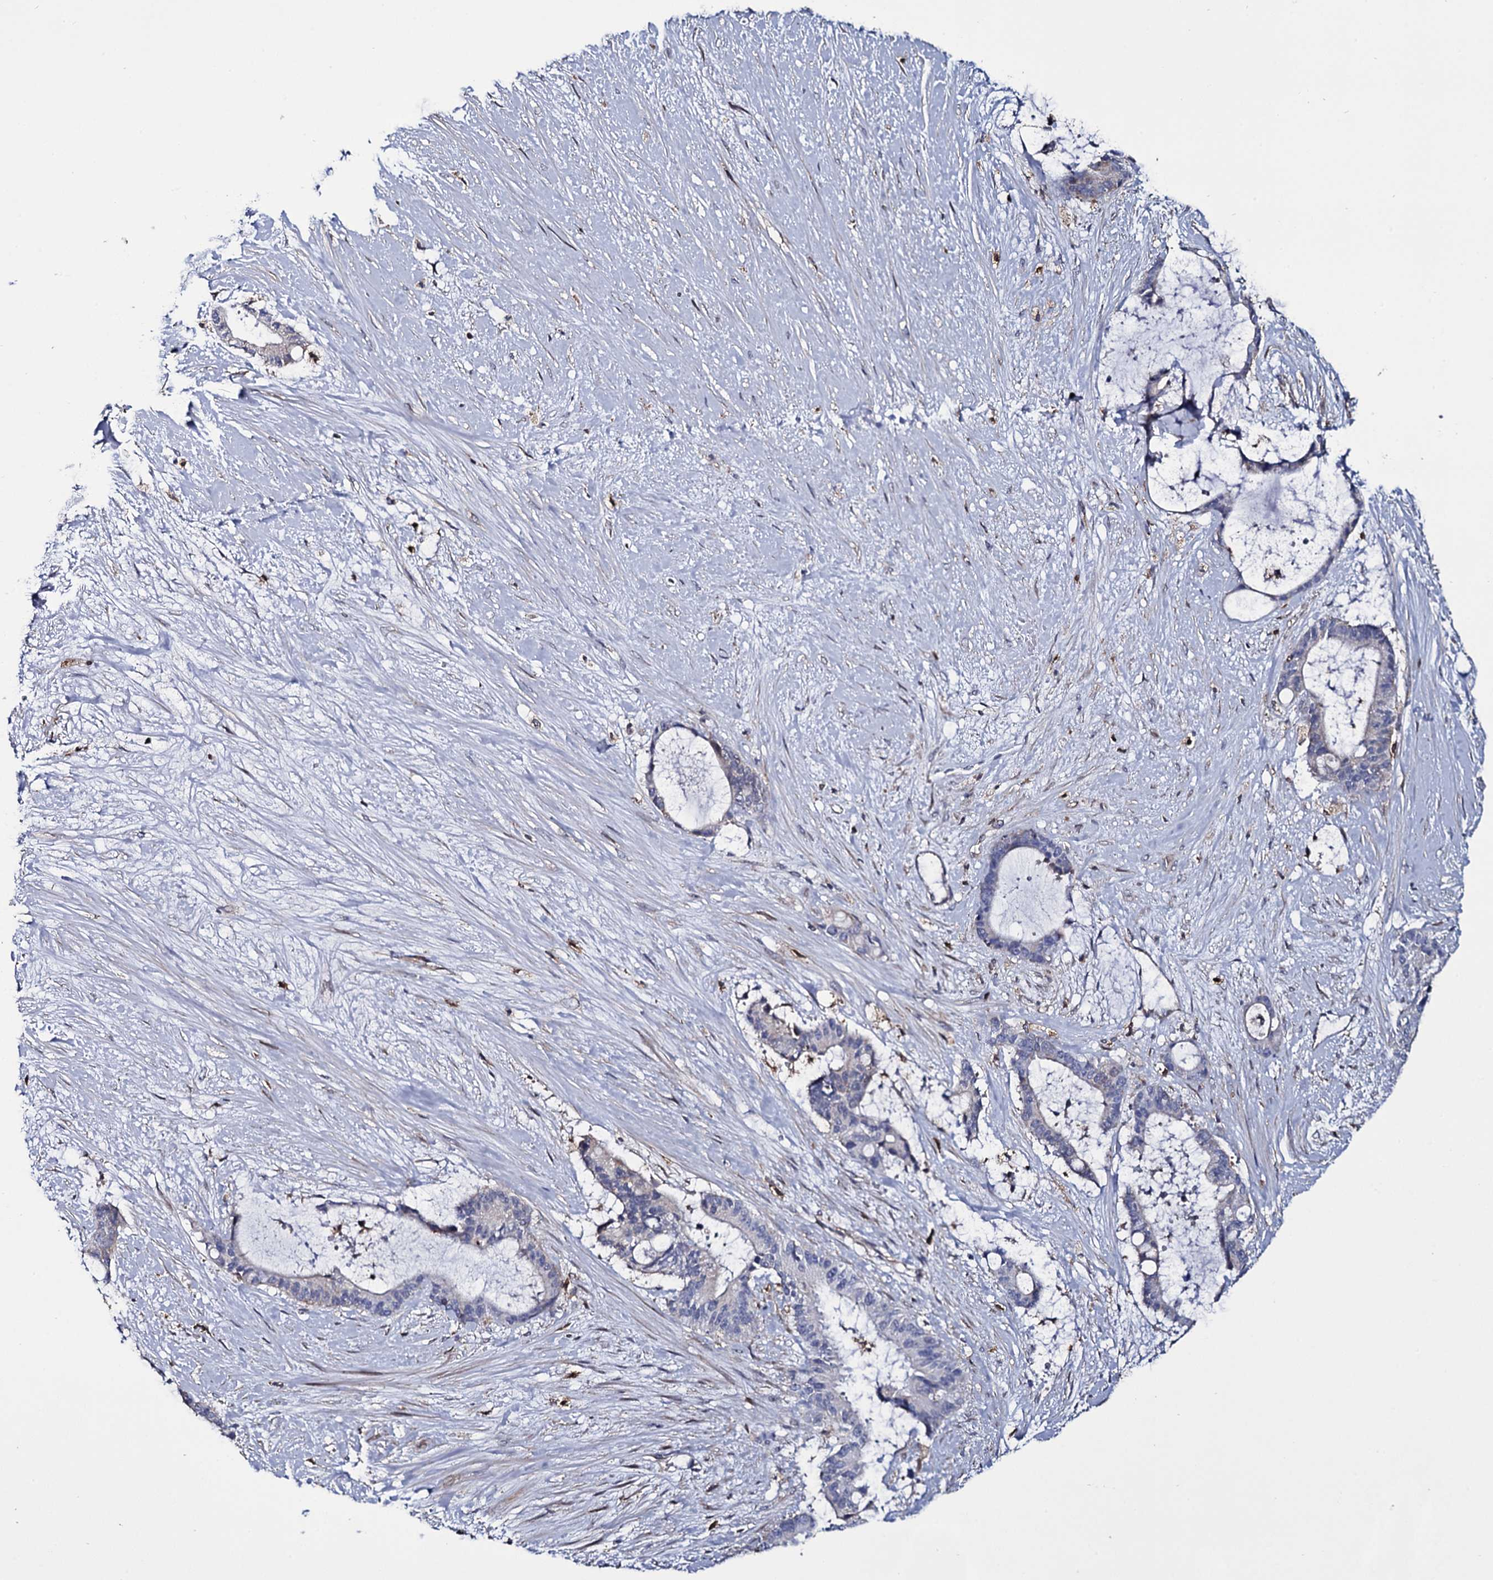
{"staining": {"intensity": "negative", "quantity": "none", "location": "none"}, "tissue": "liver cancer", "cell_type": "Tumor cells", "image_type": "cancer", "snomed": [{"axis": "morphology", "description": "Normal tissue, NOS"}, {"axis": "morphology", "description": "Cholangiocarcinoma"}, {"axis": "topography", "description": "Liver"}, {"axis": "topography", "description": "Peripheral nerve tissue"}], "caption": "Tumor cells are negative for brown protein staining in liver cancer (cholangiocarcinoma).", "gene": "TTC23", "patient": {"sex": "female", "age": 73}}